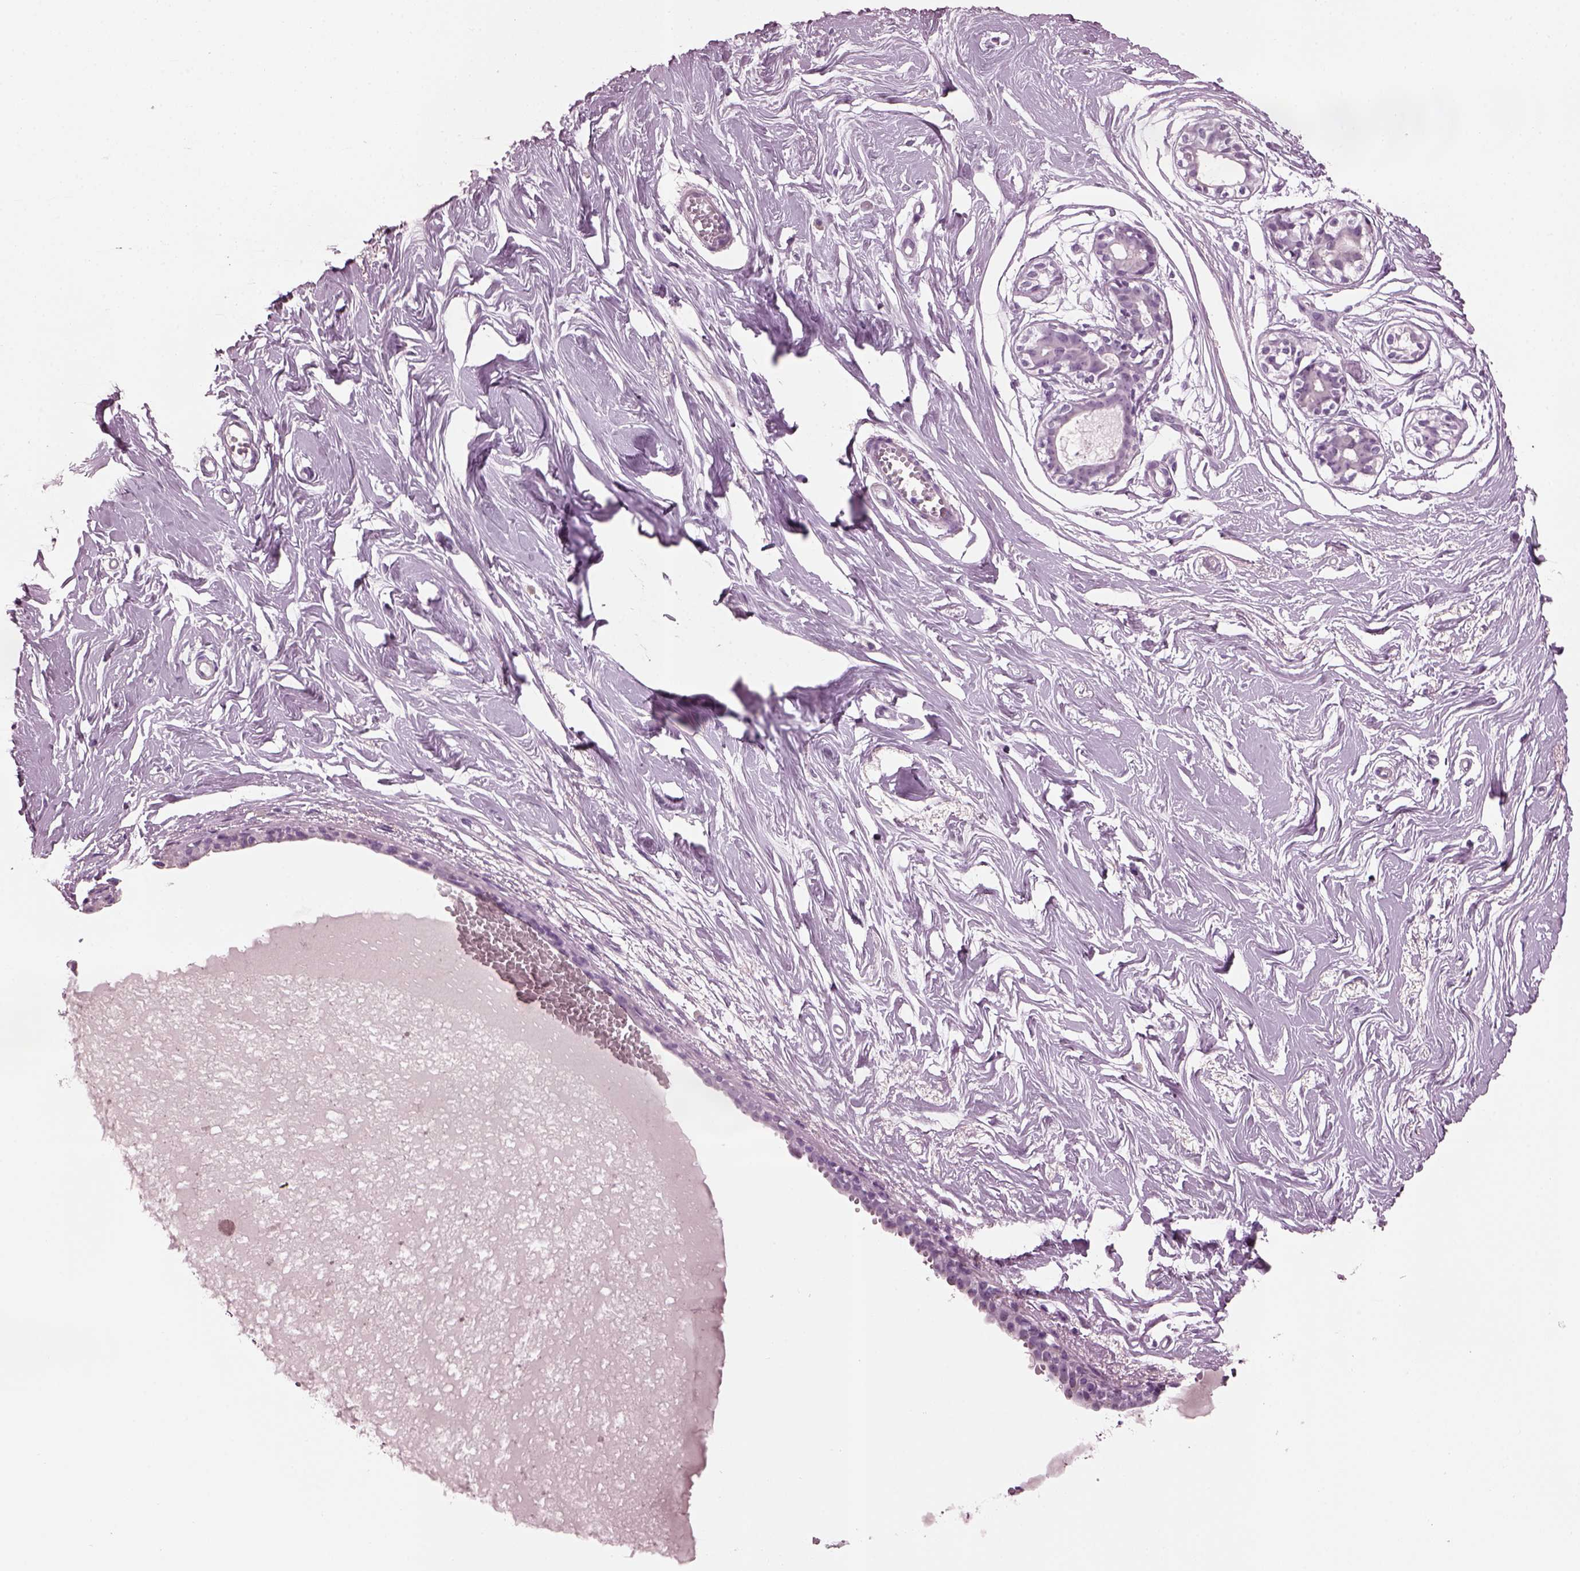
{"staining": {"intensity": "negative", "quantity": "none", "location": "none"}, "tissue": "breast", "cell_type": "Adipocytes", "image_type": "normal", "snomed": [{"axis": "morphology", "description": "Normal tissue, NOS"}, {"axis": "topography", "description": "Breast"}], "caption": "There is no significant staining in adipocytes of breast. (DAB immunohistochemistry visualized using brightfield microscopy, high magnification).", "gene": "SLC6A17", "patient": {"sex": "female", "age": 49}}